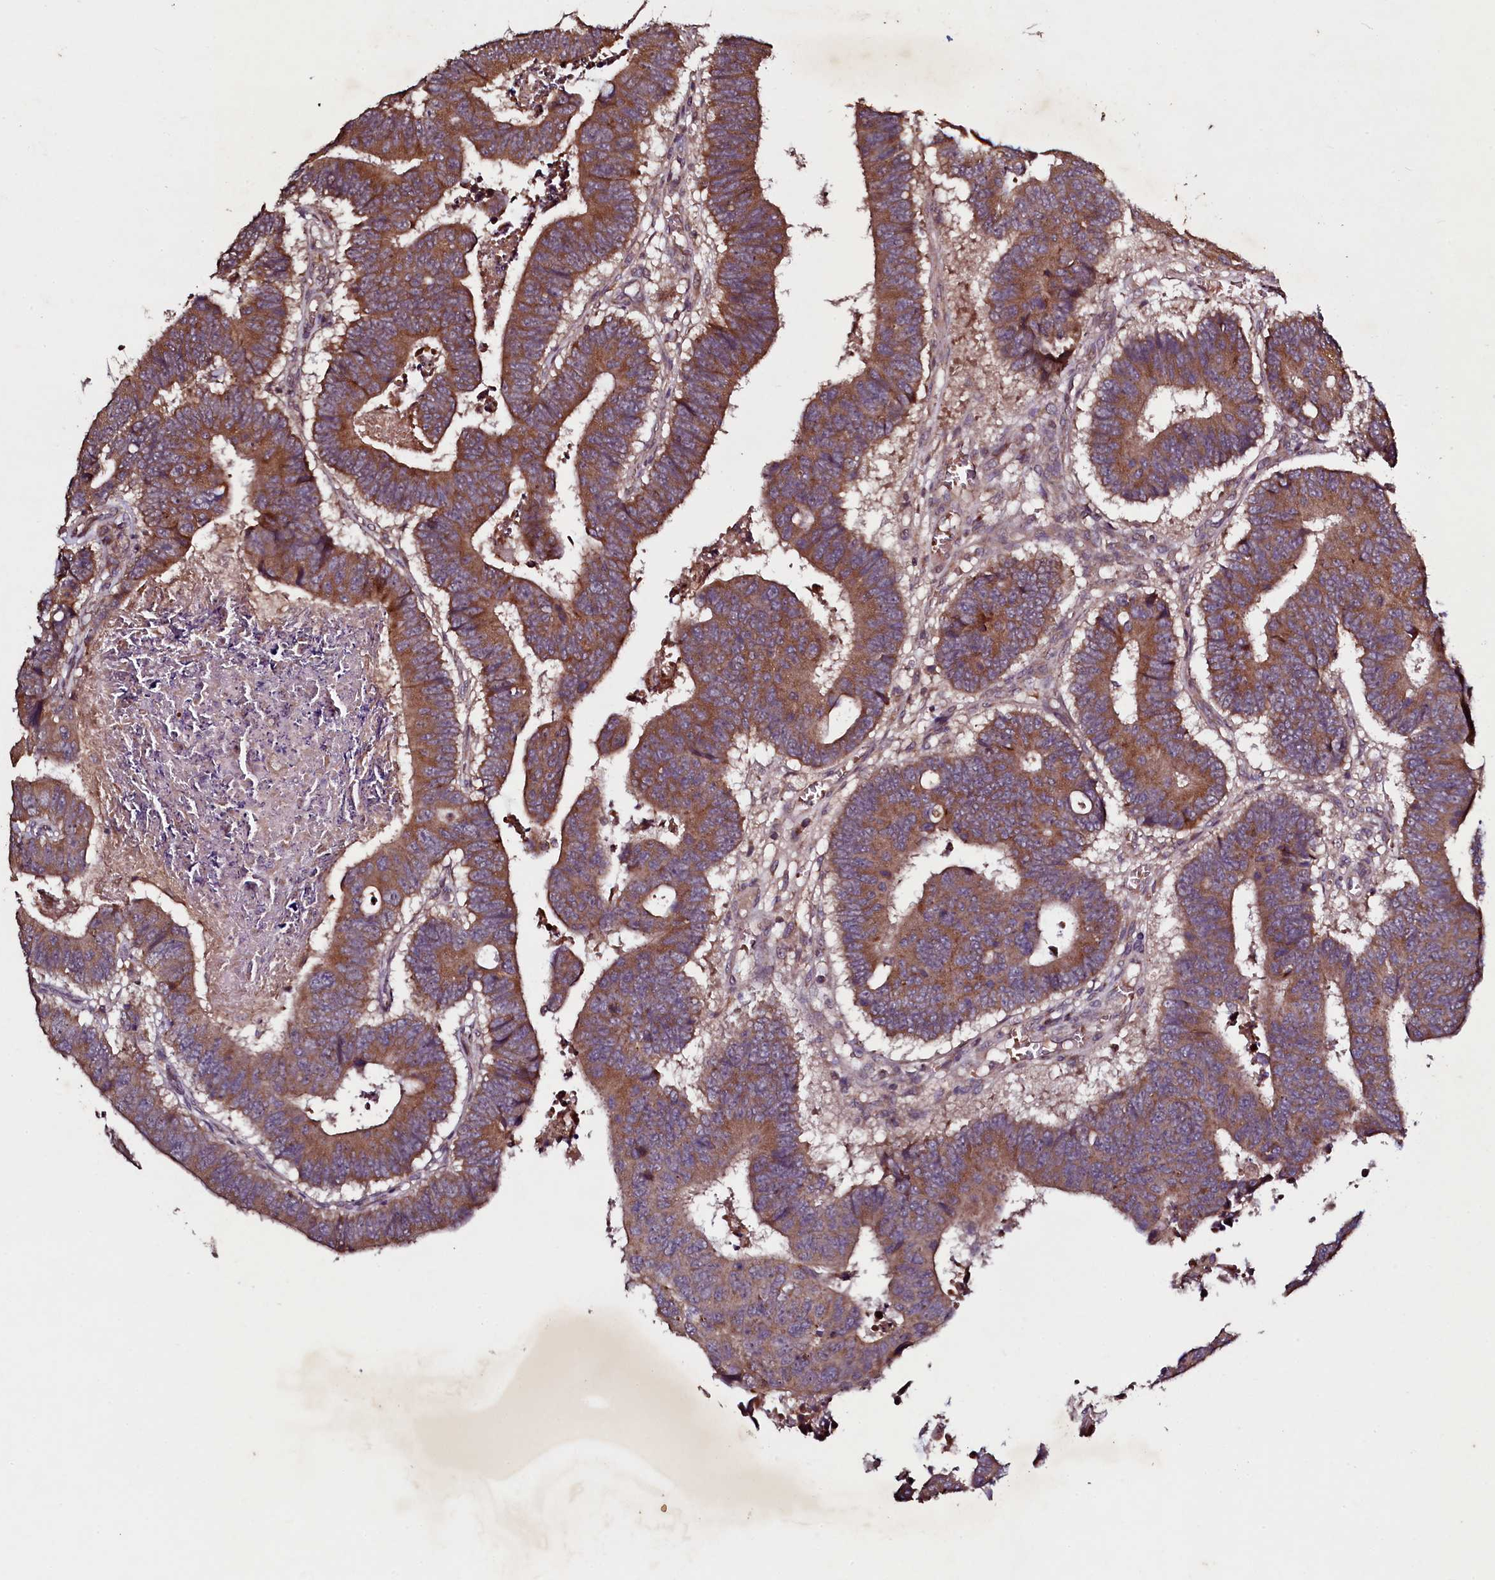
{"staining": {"intensity": "moderate", "quantity": ">75%", "location": "cytoplasmic/membranous"}, "tissue": "colorectal cancer", "cell_type": "Tumor cells", "image_type": "cancer", "snomed": [{"axis": "morphology", "description": "Adenocarcinoma, NOS"}, {"axis": "topography", "description": "Rectum"}], "caption": "Immunohistochemical staining of human adenocarcinoma (colorectal) shows medium levels of moderate cytoplasmic/membranous protein expression in about >75% of tumor cells.", "gene": "SEC24C", "patient": {"sex": "male", "age": 84}}